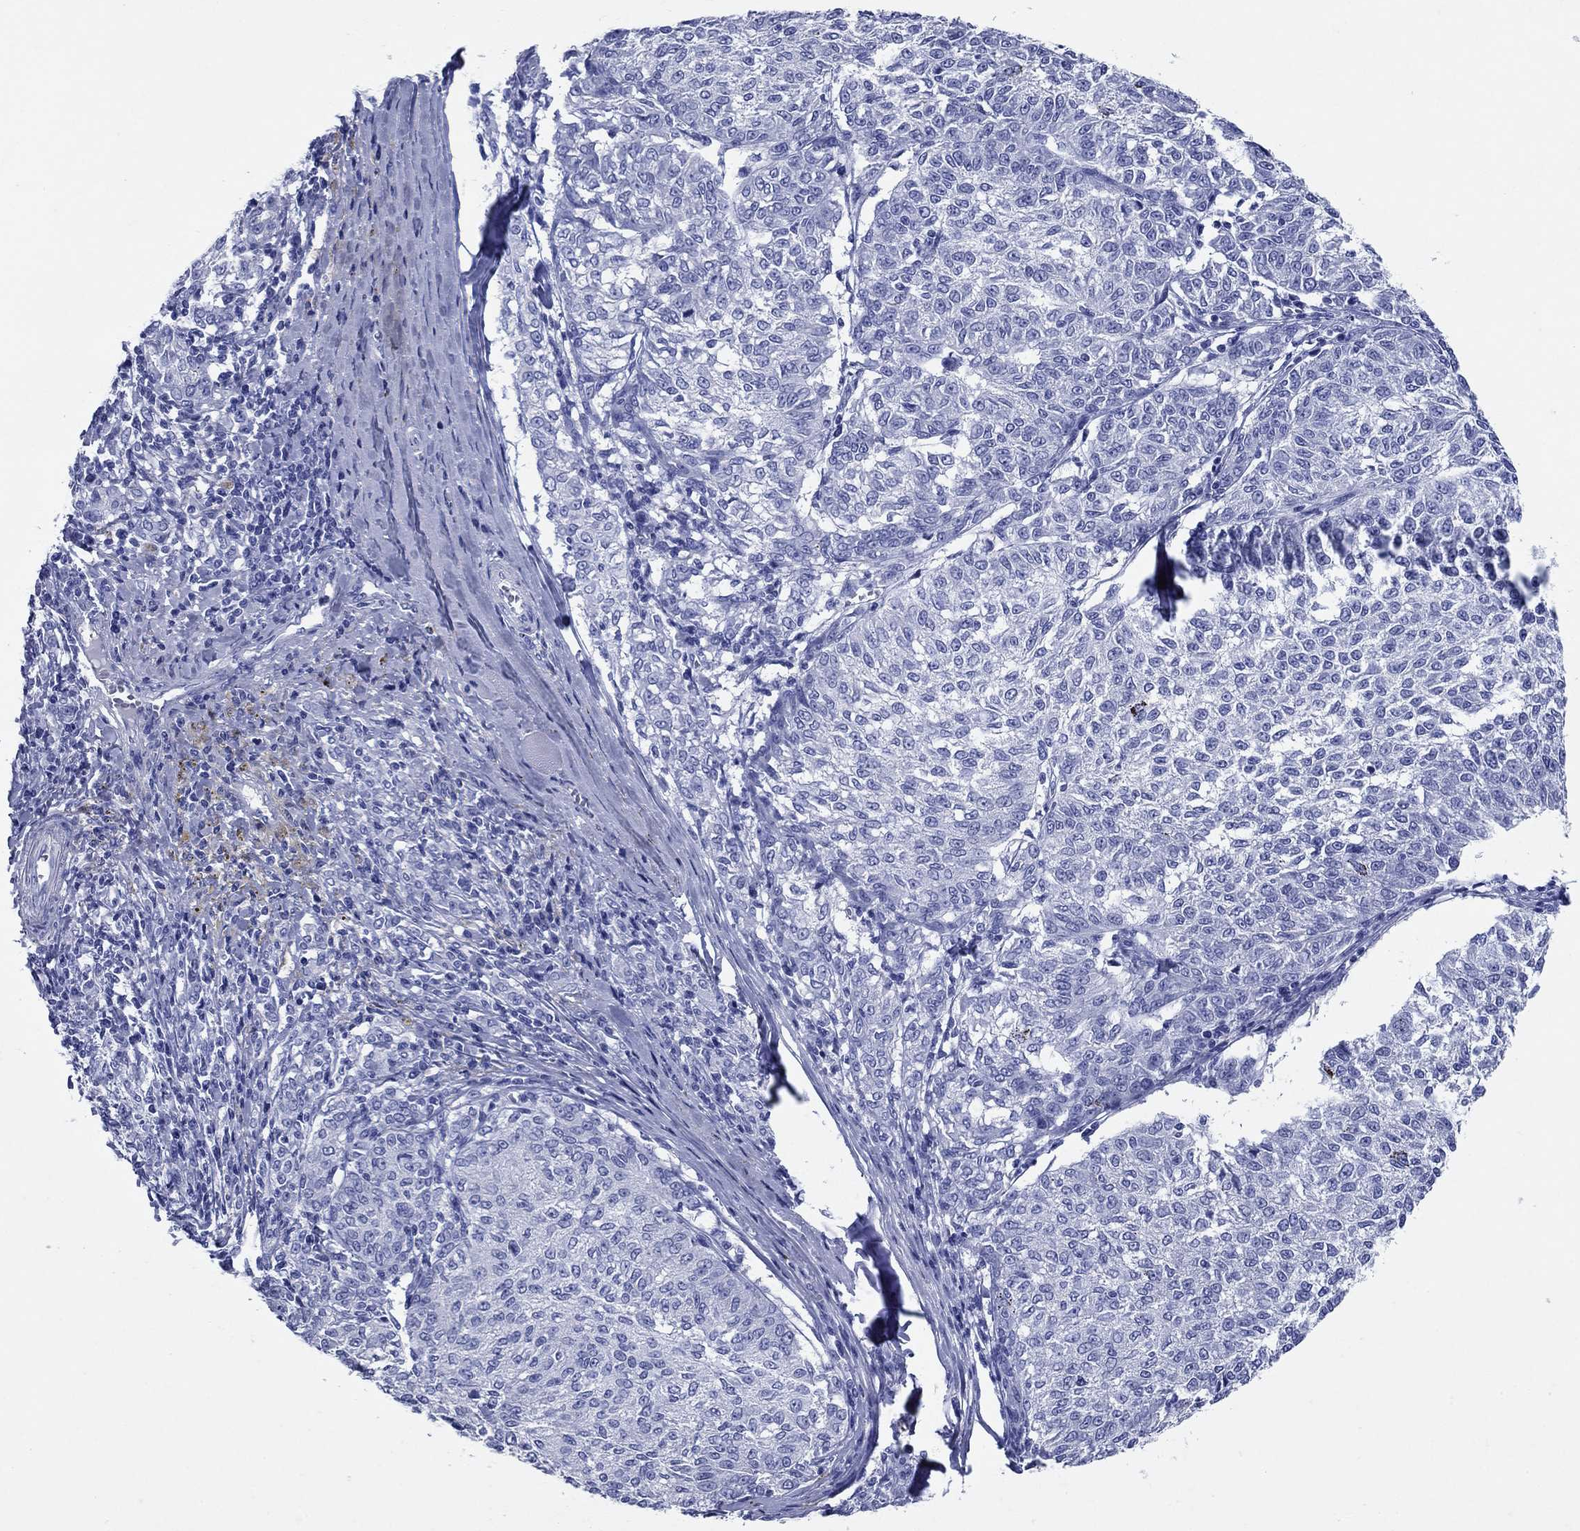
{"staining": {"intensity": "negative", "quantity": "none", "location": "none"}, "tissue": "melanoma", "cell_type": "Tumor cells", "image_type": "cancer", "snomed": [{"axis": "morphology", "description": "Malignant melanoma, NOS"}, {"axis": "topography", "description": "Skin"}], "caption": "Tumor cells show no significant positivity in melanoma.", "gene": "AZU1", "patient": {"sex": "female", "age": 72}}